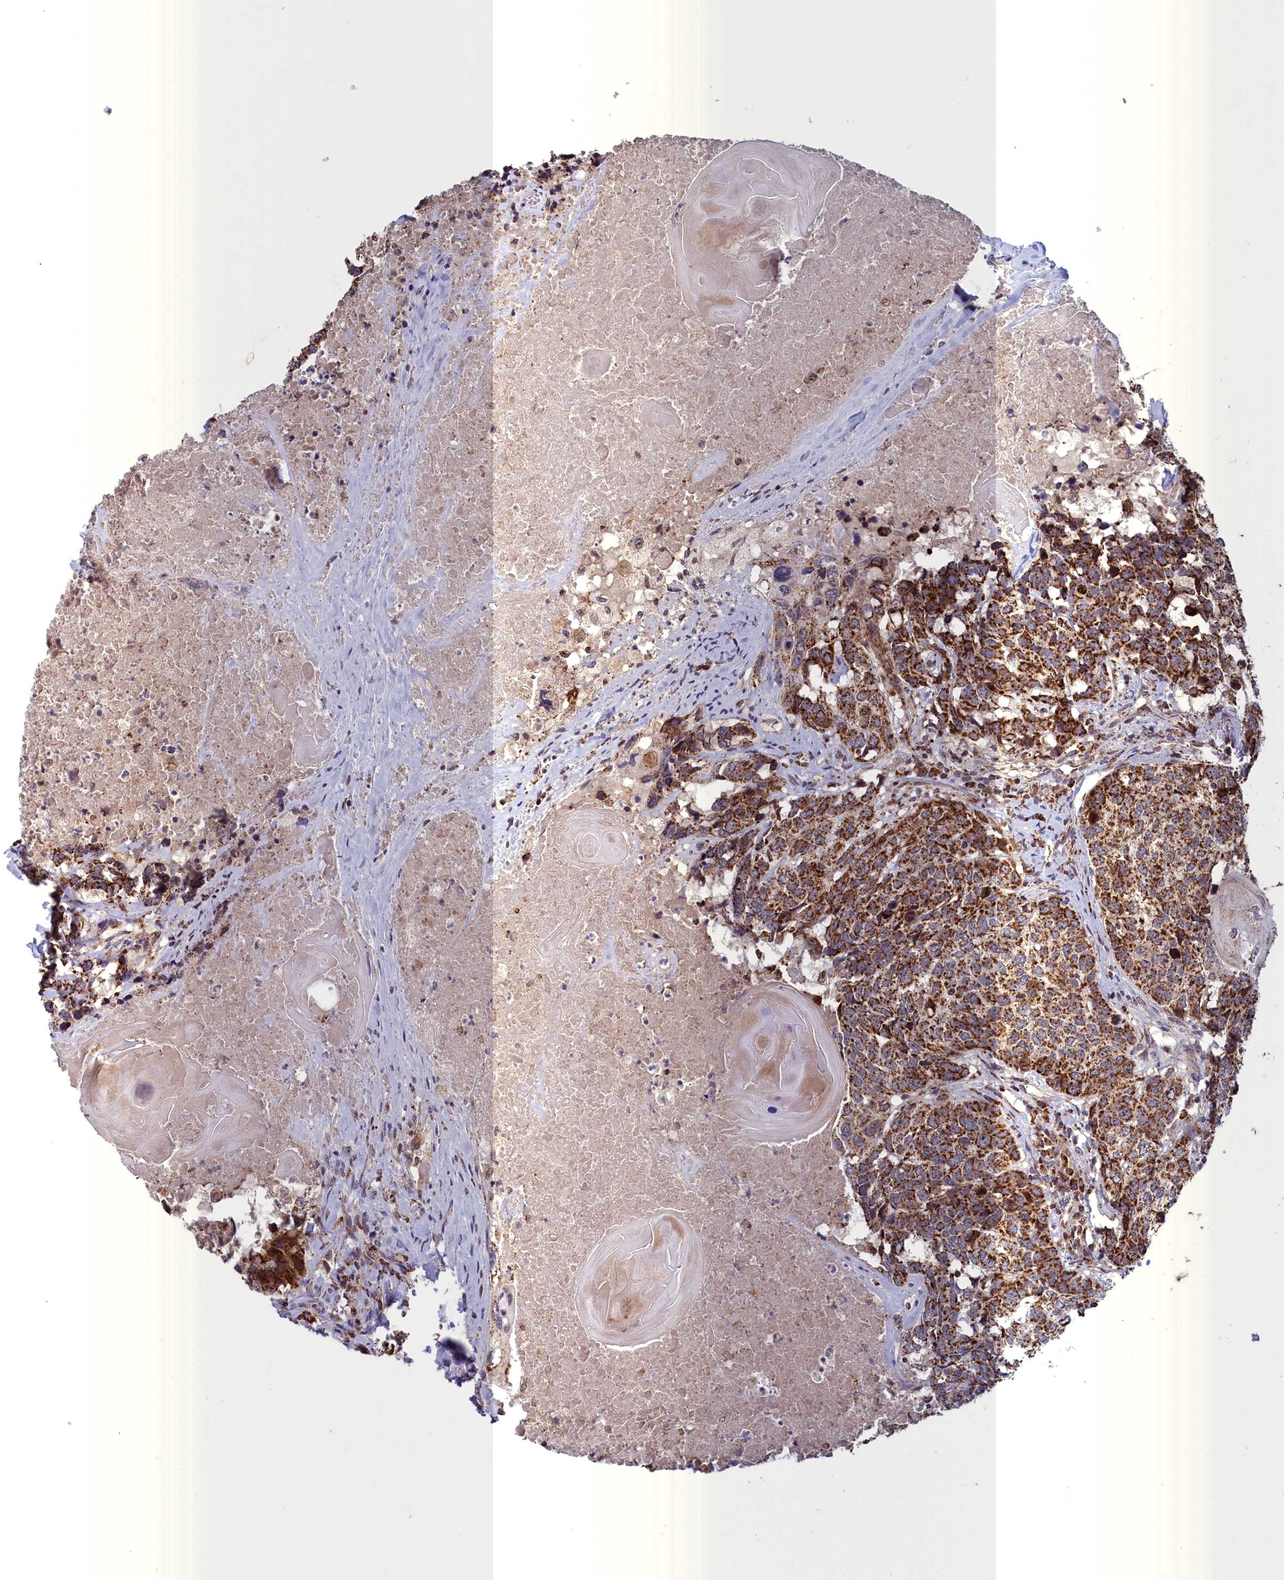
{"staining": {"intensity": "strong", "quantity": ">75%", "location": "cytoplasmic/membranous"}, "tissue": "head and neck cancer", "cell_type": "Tumor cells", "image_type": "cancer", "snomed": [{"axis": "morphology", "description": "Squamous cell carcinoma, NOS"}, {"axis": "topography", "description": "Head-Neck"}], "caption": "An immunohistochemistry (IHC) image of neoplastic tissue is shown. Protein staining in brown highlights strong cytoplasmic/membranous positivity in squamous cell carcinoma (head and neck) within tumor cells.", "gene": "TIMM44", "patient": {"sex": "male", "age": 66}}